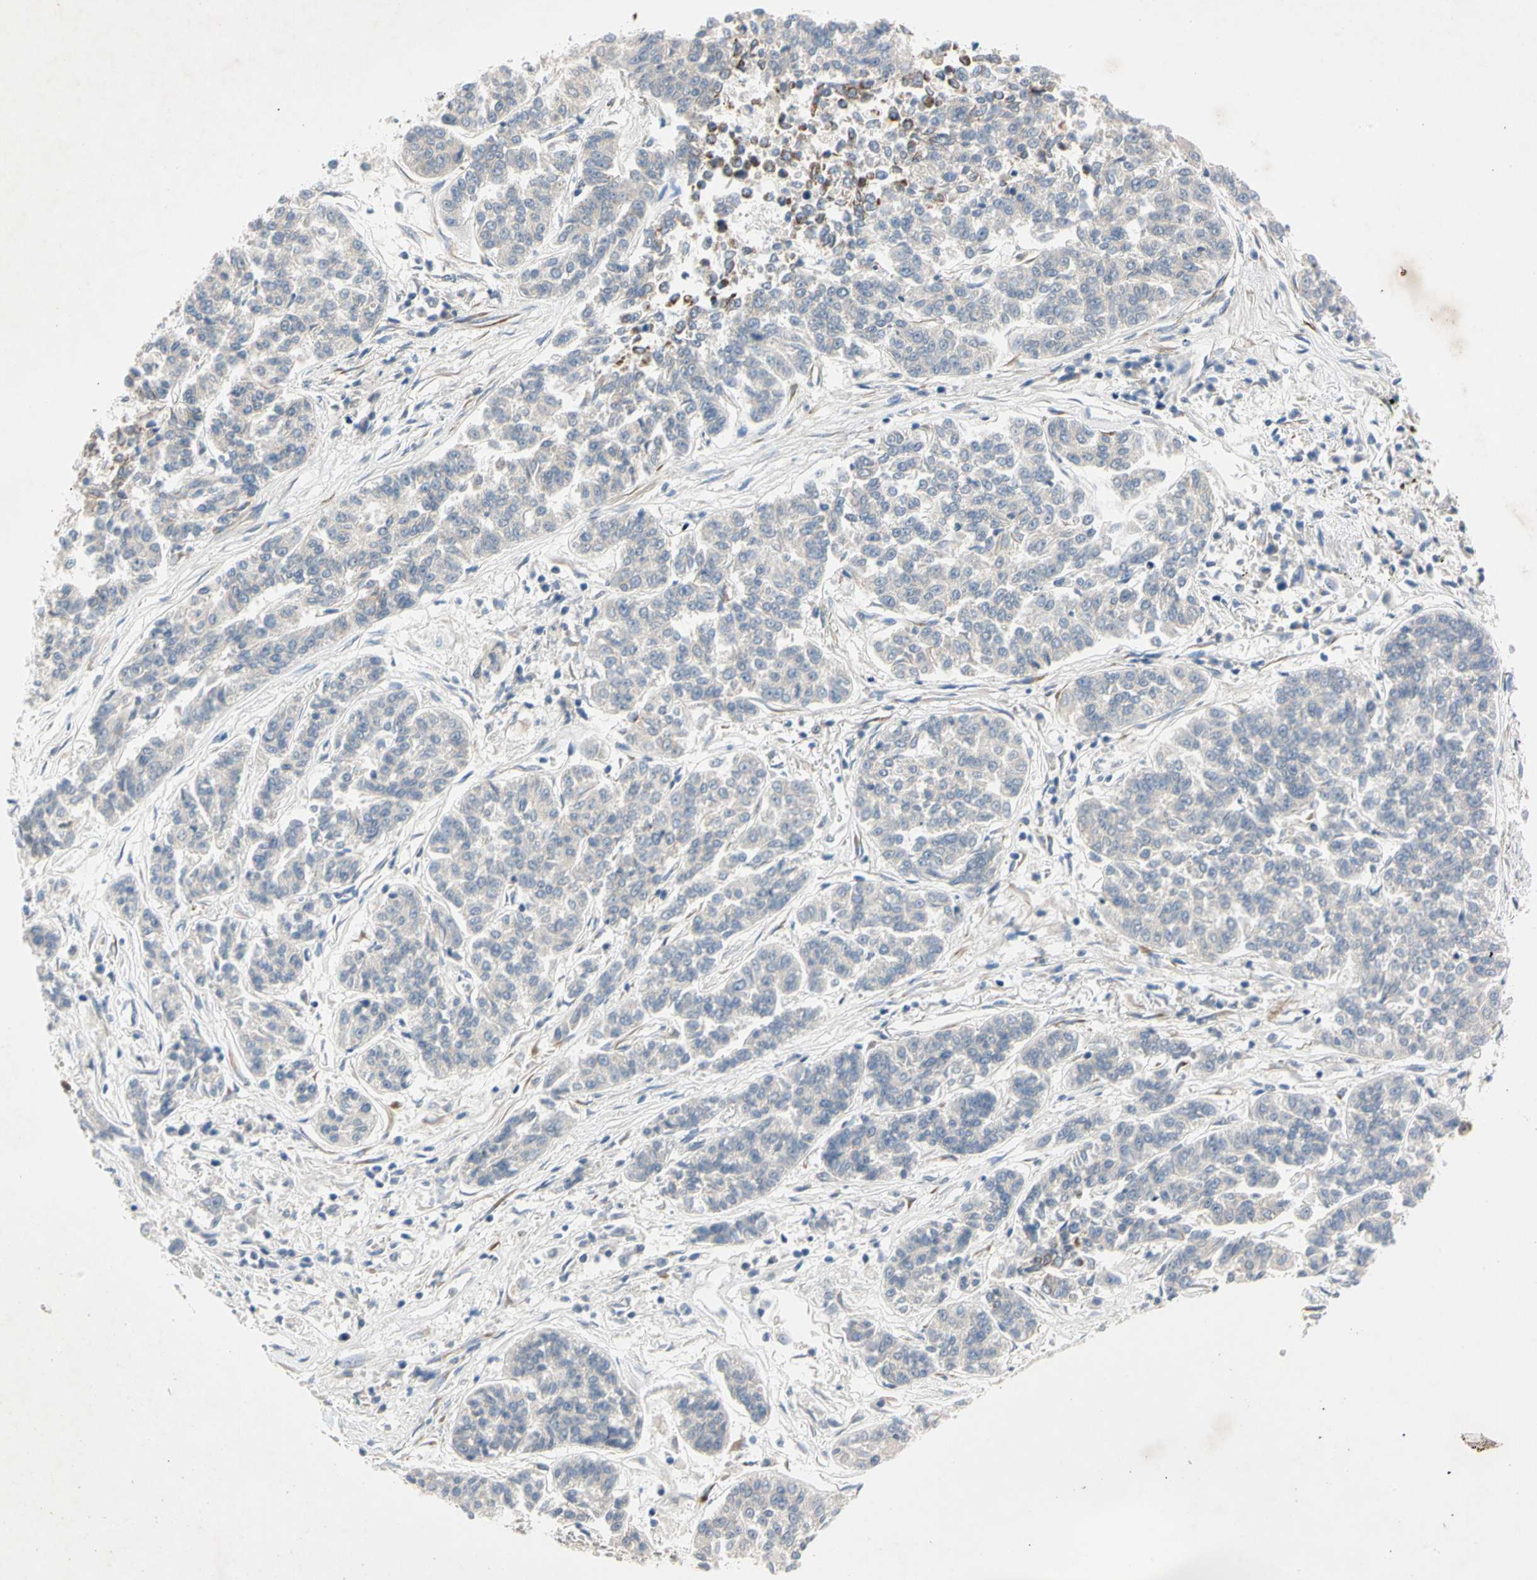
{"staining": {"intensity": "weak", "quantity": ">75%", "location": "nuclear"}, "tissue": "lung cancer", "cell_type": "Tumor cells", "image_type": "cancer", "snomed": [{"axis": "morphology", "description": "Adenocarcinoma, NOS"}, {"axis": "topography", "description": "Lung"}], "caption": "Immunohistochemistry (IHC) of lung cancer shows low levels of weak nuclear expression in approximately >75% of tumor cells.", "gene": "MARK1", "patient": {"sex": "male", "age": 84}}